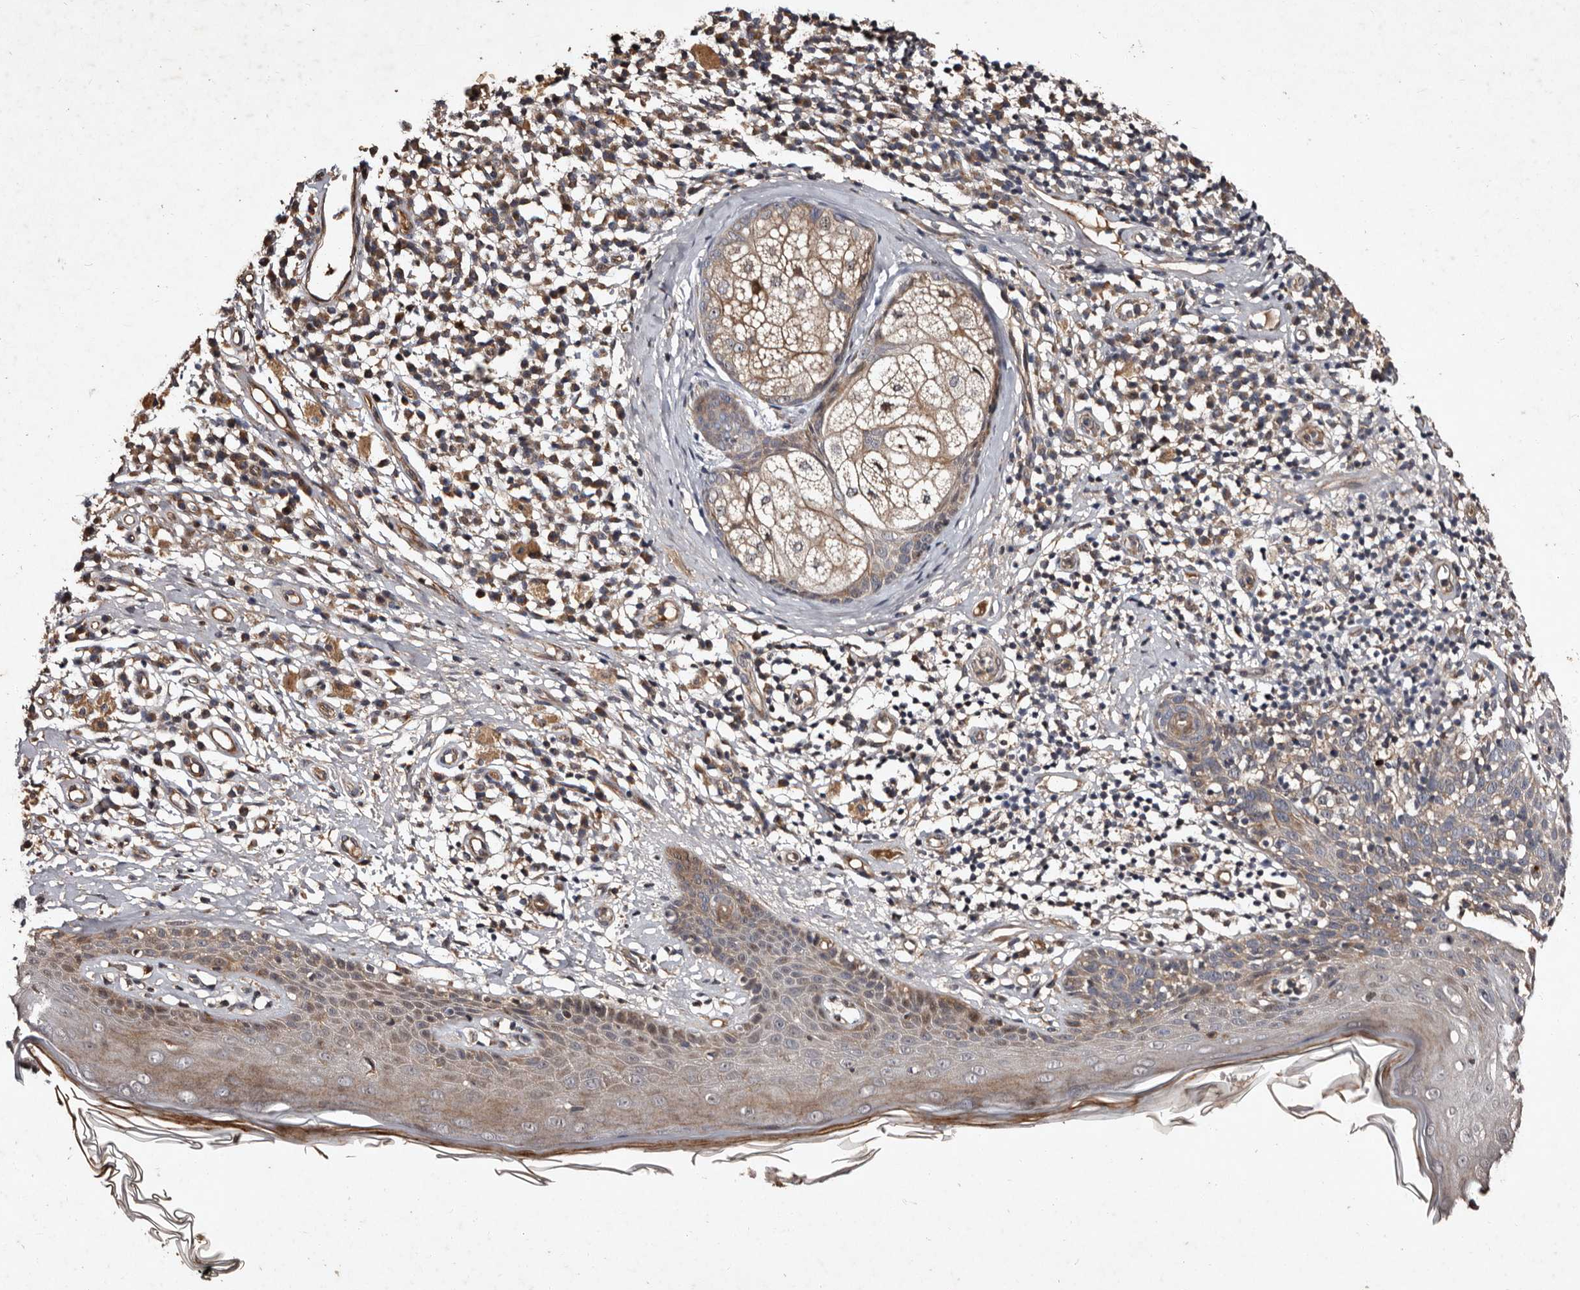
{"staining": {"intensity": "negative", "quantity": "none", "location": "none"}, "tissue": "skin cancer", "cell_type": "Tumor cells", "image_type": "cancer", "snomed": [{"axis": "morphology", "description": "Squamous cell carcinoma in situ, NOS"}, {"axis": "morphology", "description": "Squamous cell carcinoma, NOS"}, {"axis": "topography", "description": "Skin"}], "caption": "DAB immunohistochemical staining of human skin cancer displays no significant staining in tumor cells.", "gene": "PRKD3", "patient": {"sex": "male", "age": 93}}